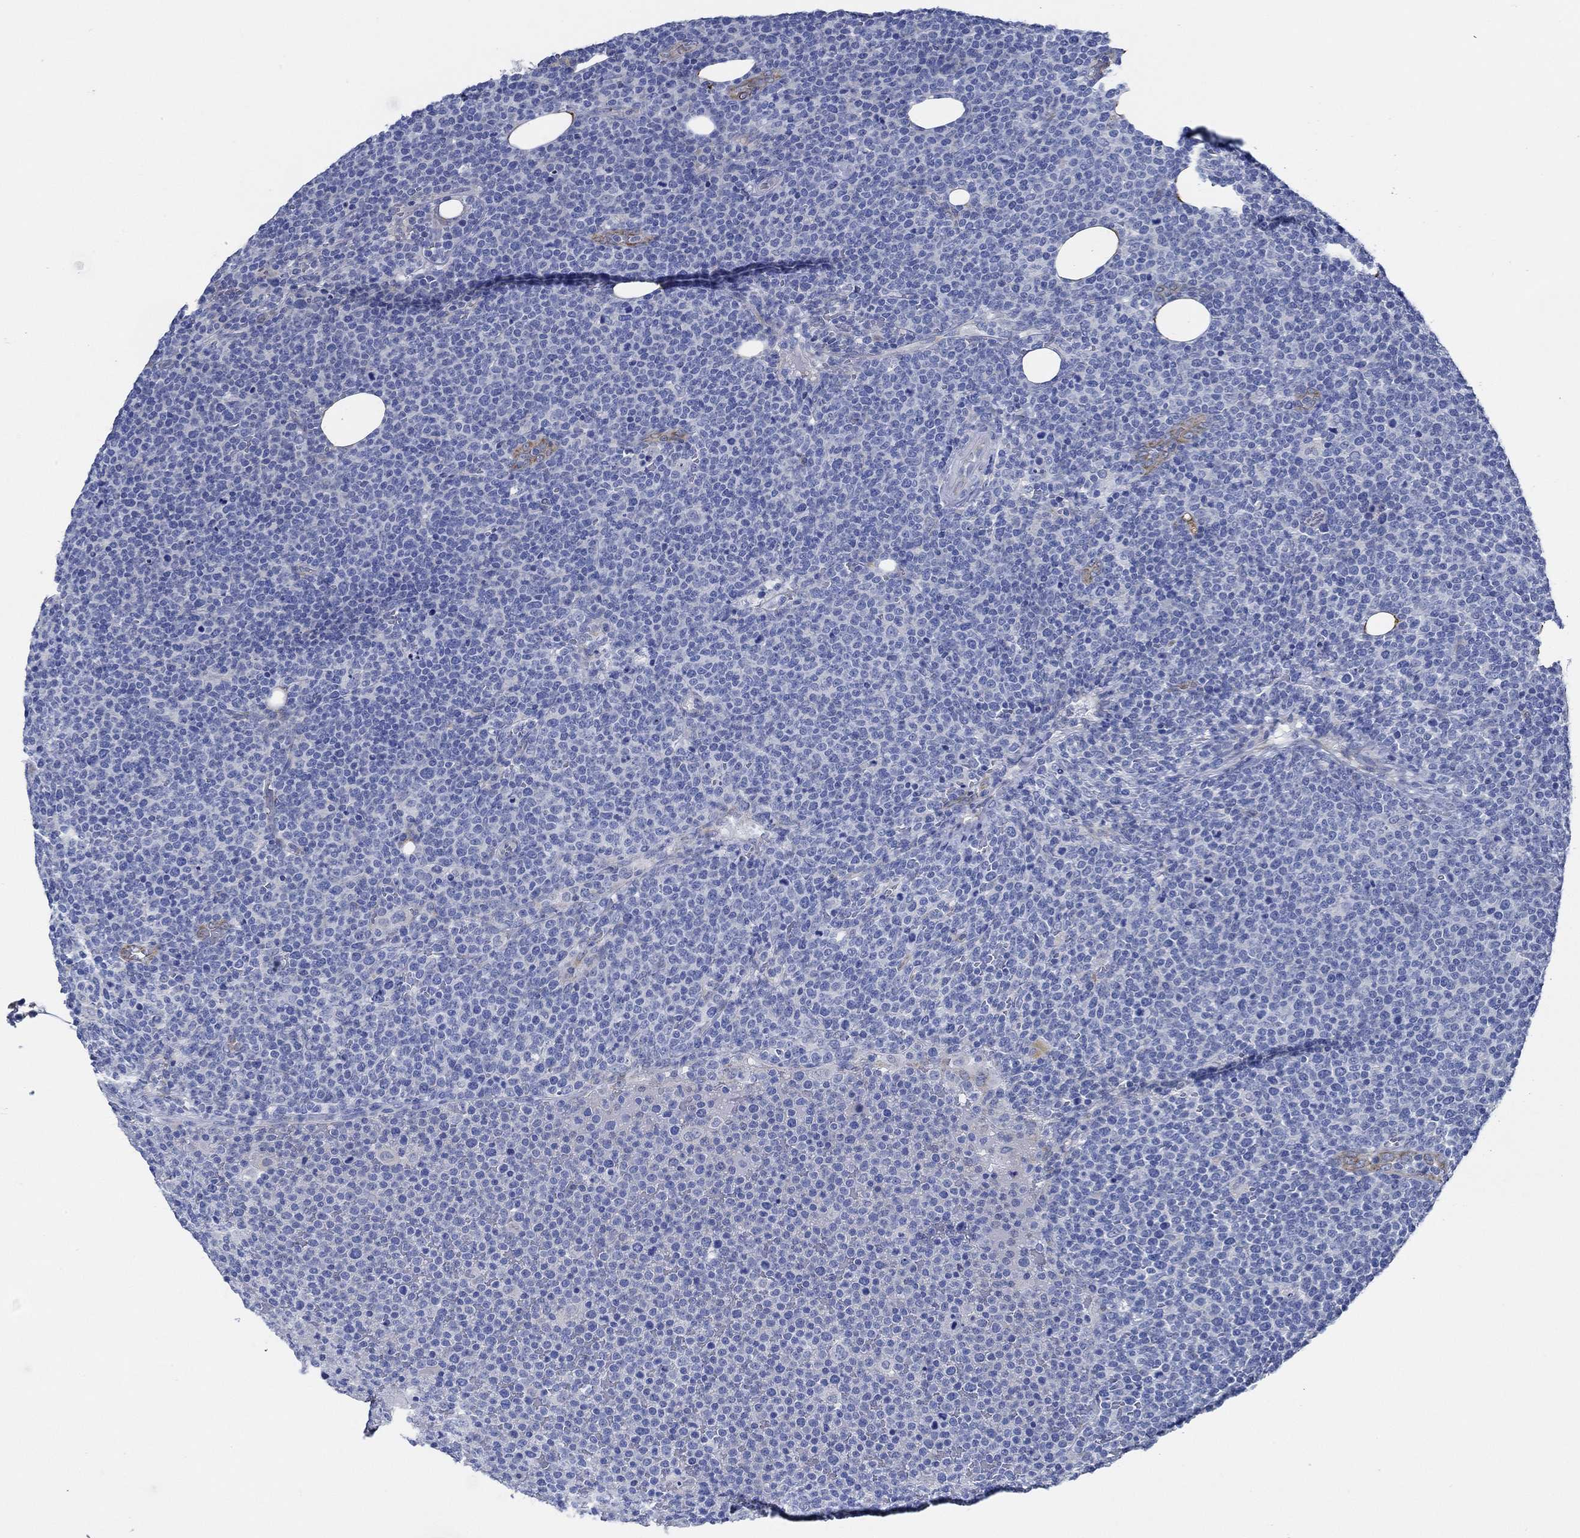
{"staining": {"intensity": "negative", "quantity": "none", "location": "none"}, "tissue": "lymphoma", "cell_type": "Tumor cells", "image_type": "cancer", "snomed": [{"axis": "morphology", "description": "Malignant lymphoma, non-Hodgkin's type, High grade"}, {"axis": "topography", "description": "Lymph node"}], "caption": "An immunohistochemistry photomicrograph of malignant lymphoma, non-Hodgkin's type (high-grade) is shown. There is no staining in tumor cells of malignant lymphoma, non-Hodgkin's type (high-grade).", "gene": "HECW2", "patient": {"sex": "male", "age": 61}}